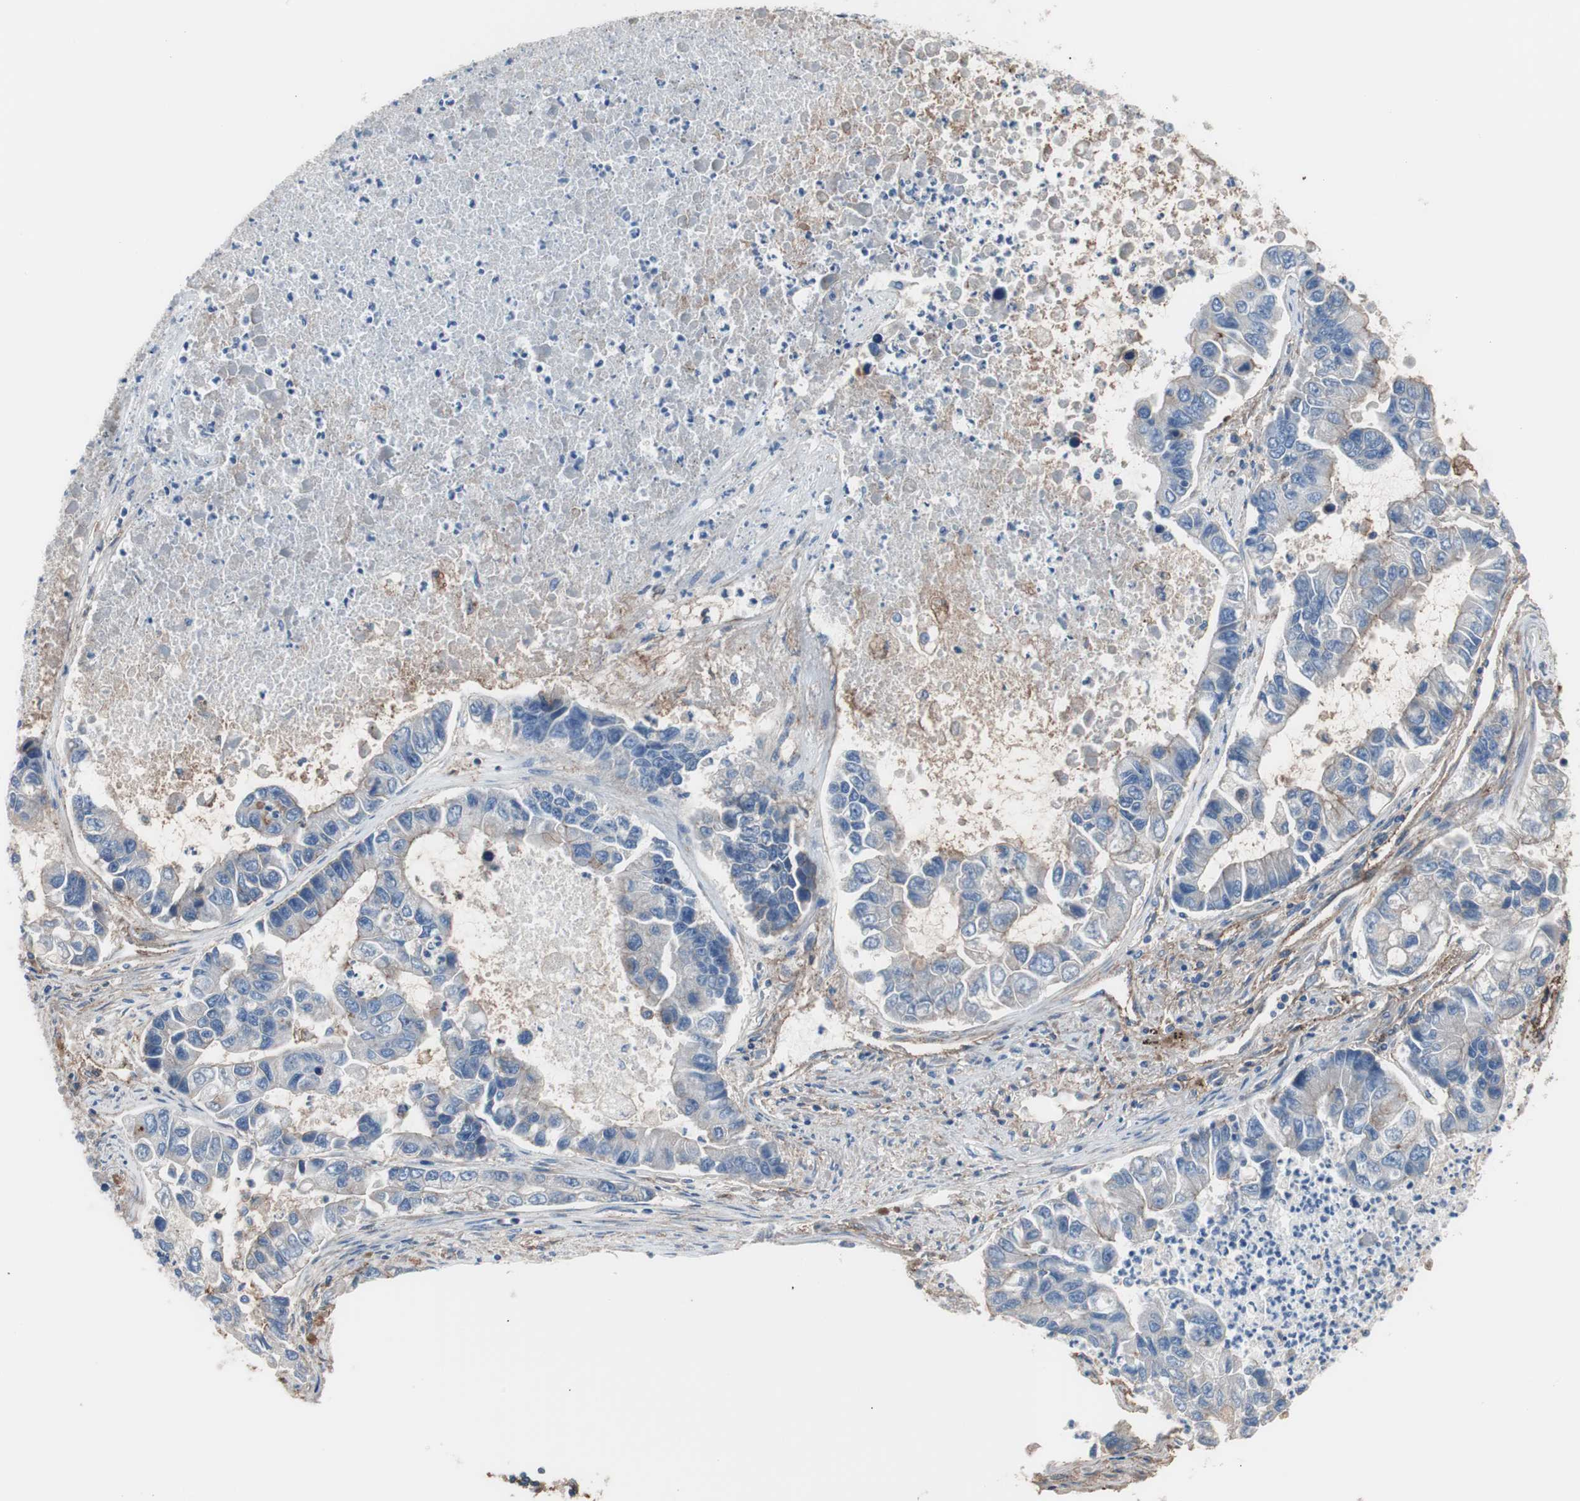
{"staining": {"intensity": "negative", "quantity": "none", "location": "none"}, "tissue": "lung cancer", "cell_type": "Tumor cells", "image_type": "cancer", "snomed": [{"axis": "morphology", "description": "Adenocarcinoma, NOS"}, {"axis": "topography", "description": "Lung"}], "caption": "Immunohistochemistry (IHC) of human lung adenocarcinoma demonstrates no positivity in tumor cells.", "gene": "CD81", "patient": {"sex": "female", "age": 51}}